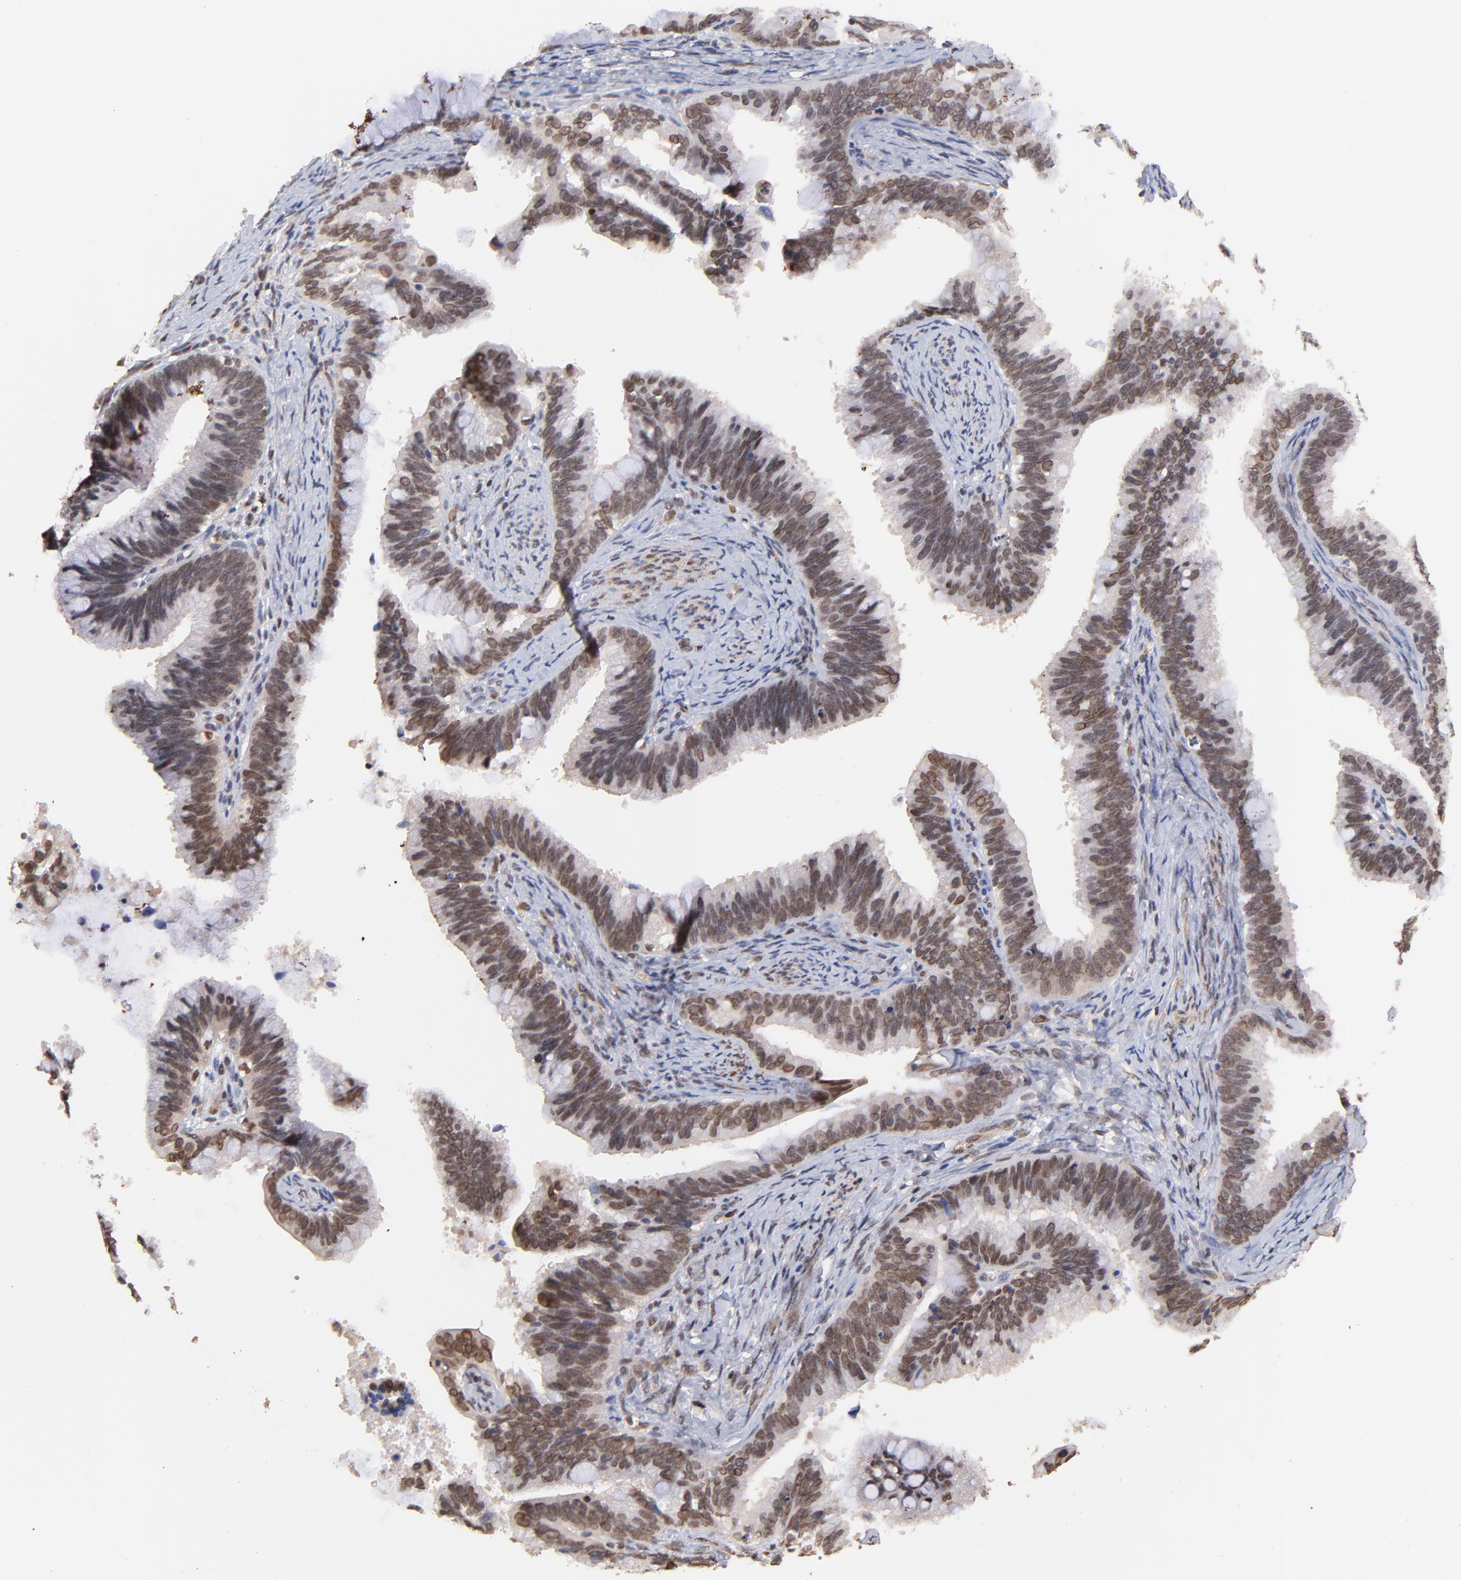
{"staining": {"intensity": "weak", "quantity": "25%-75%", "location": "nuclear"}, "tissue": "cervical cancer", "cell_type": "Tumor cells", "image_type": "cancer", "snomed": [{"axis": "morphology", "description": "Adenocarcinoma, NOS"}, {"axis": "topography", "description": "Cervix"}], "caption": "Protein expression analysis of human cervical adenocarcinoma reveals weak nuclear expression in approximately 25%-75% of tumor cells.", "gene": "ZFP92", "patient": {"sex": "female", "age": 47}}